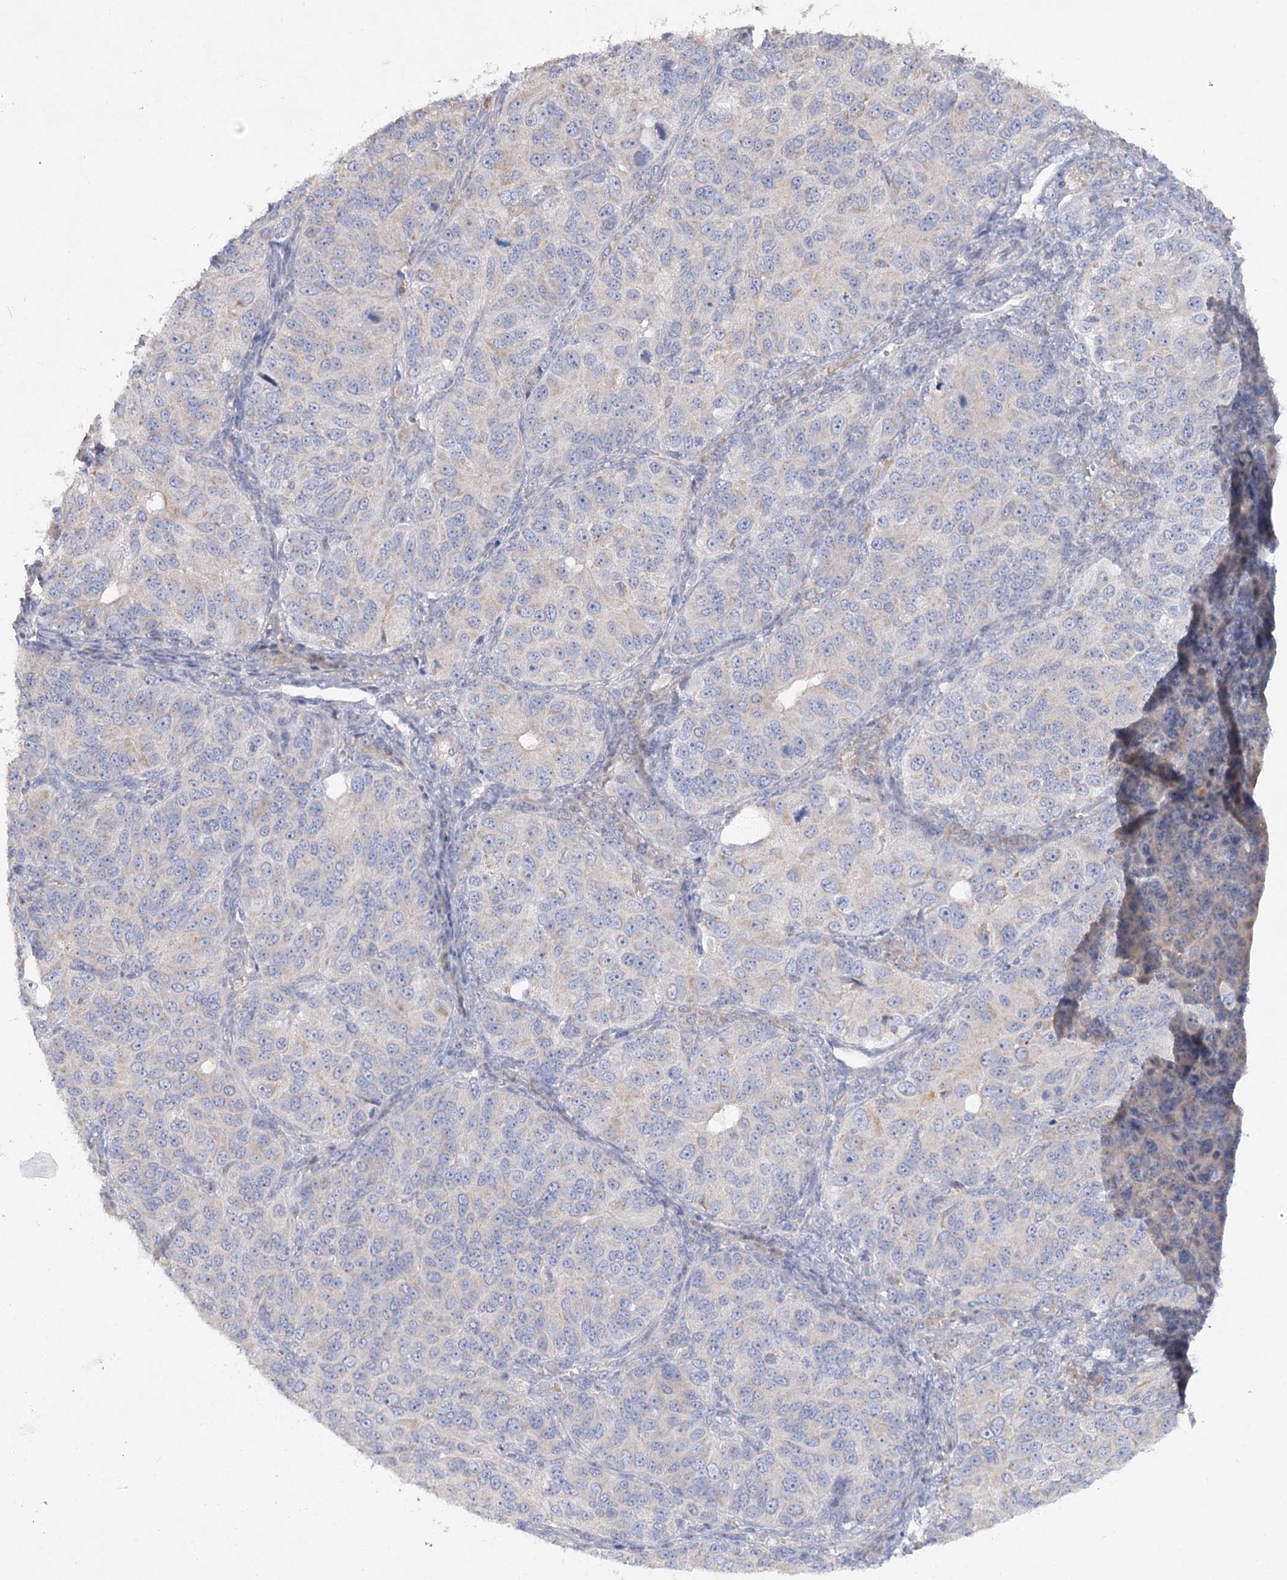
{"staining": {"intensity": "negative", "quantity": "none", "location": "none"}, "tissue": "ovarian cancer", "cell_type": "Tumor cells", "image_type": "cancer", "snomed": [{"axis": "morphology", "description": "Carcinoma, endometroid"}, {"axis": "topography", "description": "Ovary"}], "caption": "The histopathology image displays no staining of tumor cells in endometroid carcinoma (ovarian). (Immunohistochemistry, brightfield microscopy, high magnification).", "gene": "TMEM187", "patient": {"sex": "female", "age": 51}}